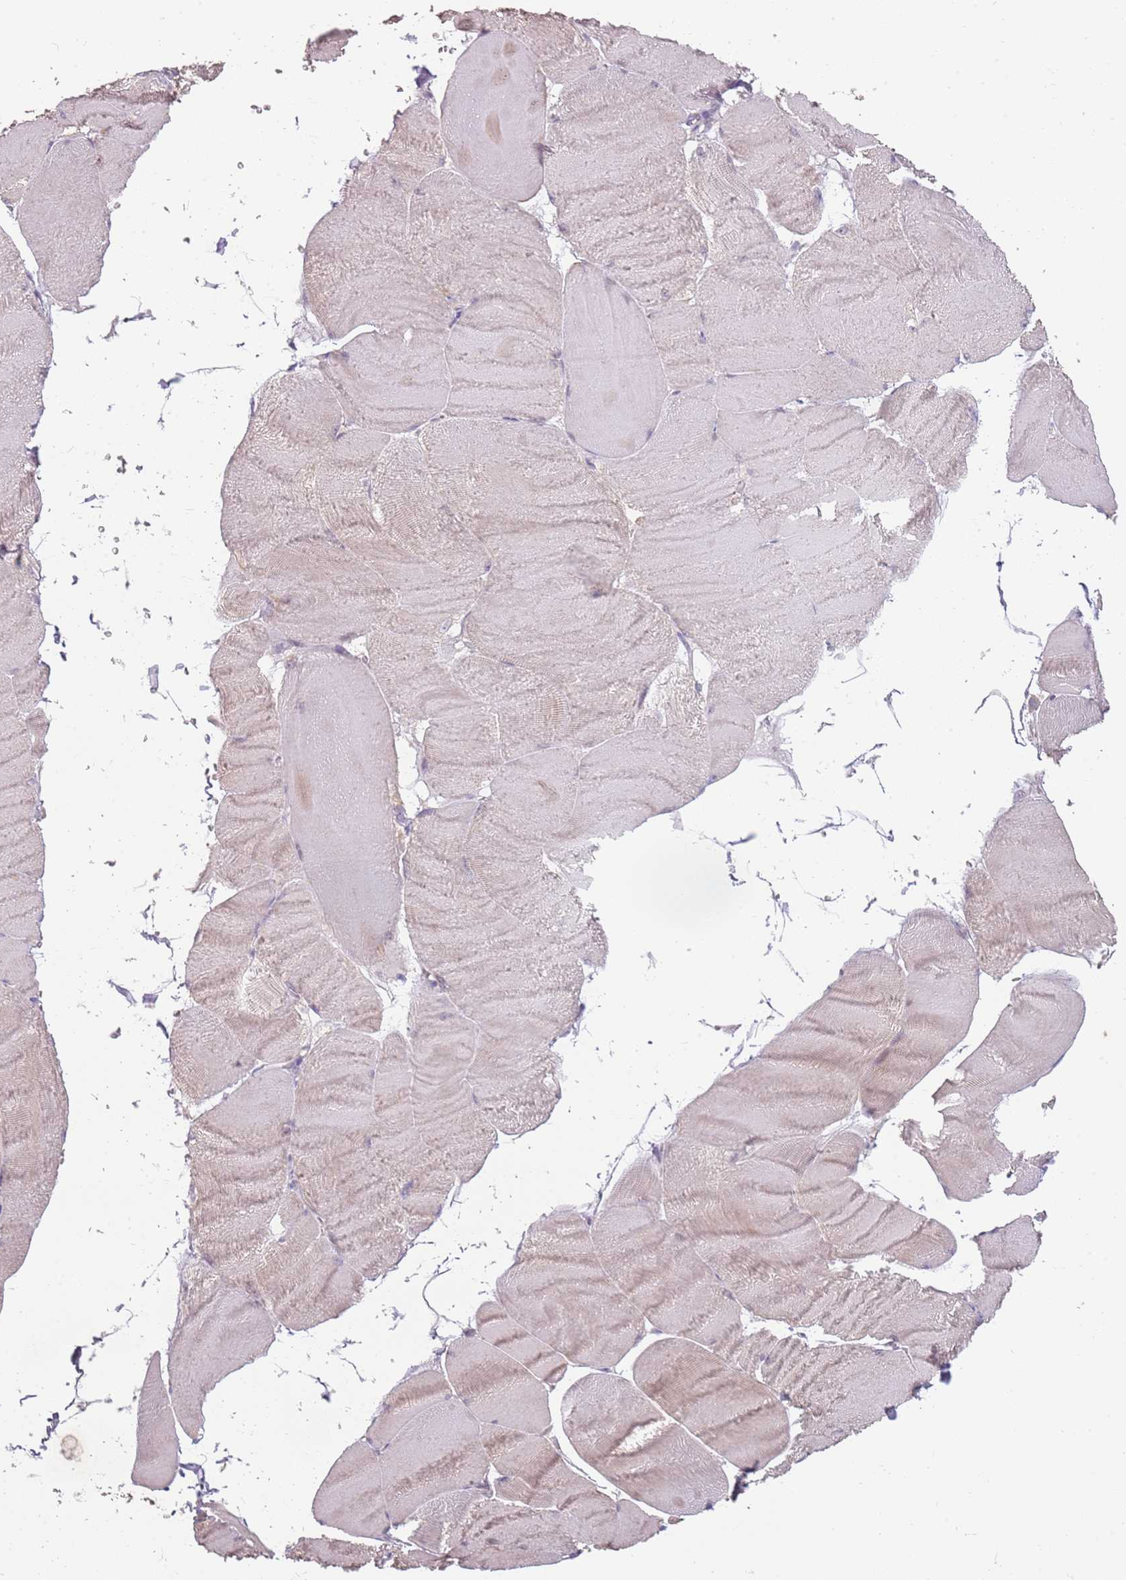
{"staining": {"intensity": "negative", "quantity": "none", "location": "none"}, "tissue": "skeletal muscle", "cell_type": "Myocytes", "image_type": "normal", "snomed": [{"axis": "morphology", "description": "Normal tissue, NOS"}, {"axis": "morphology", "description": "Basal cell carcinoma"}, {"axis": "topography", "description": "Skeletal muscle"}], "caption": "Myocytes show no significant staining in benign skeletal muscle.", "gene": "TEKT4", "patient": {"sex": "female", "age": 64}}